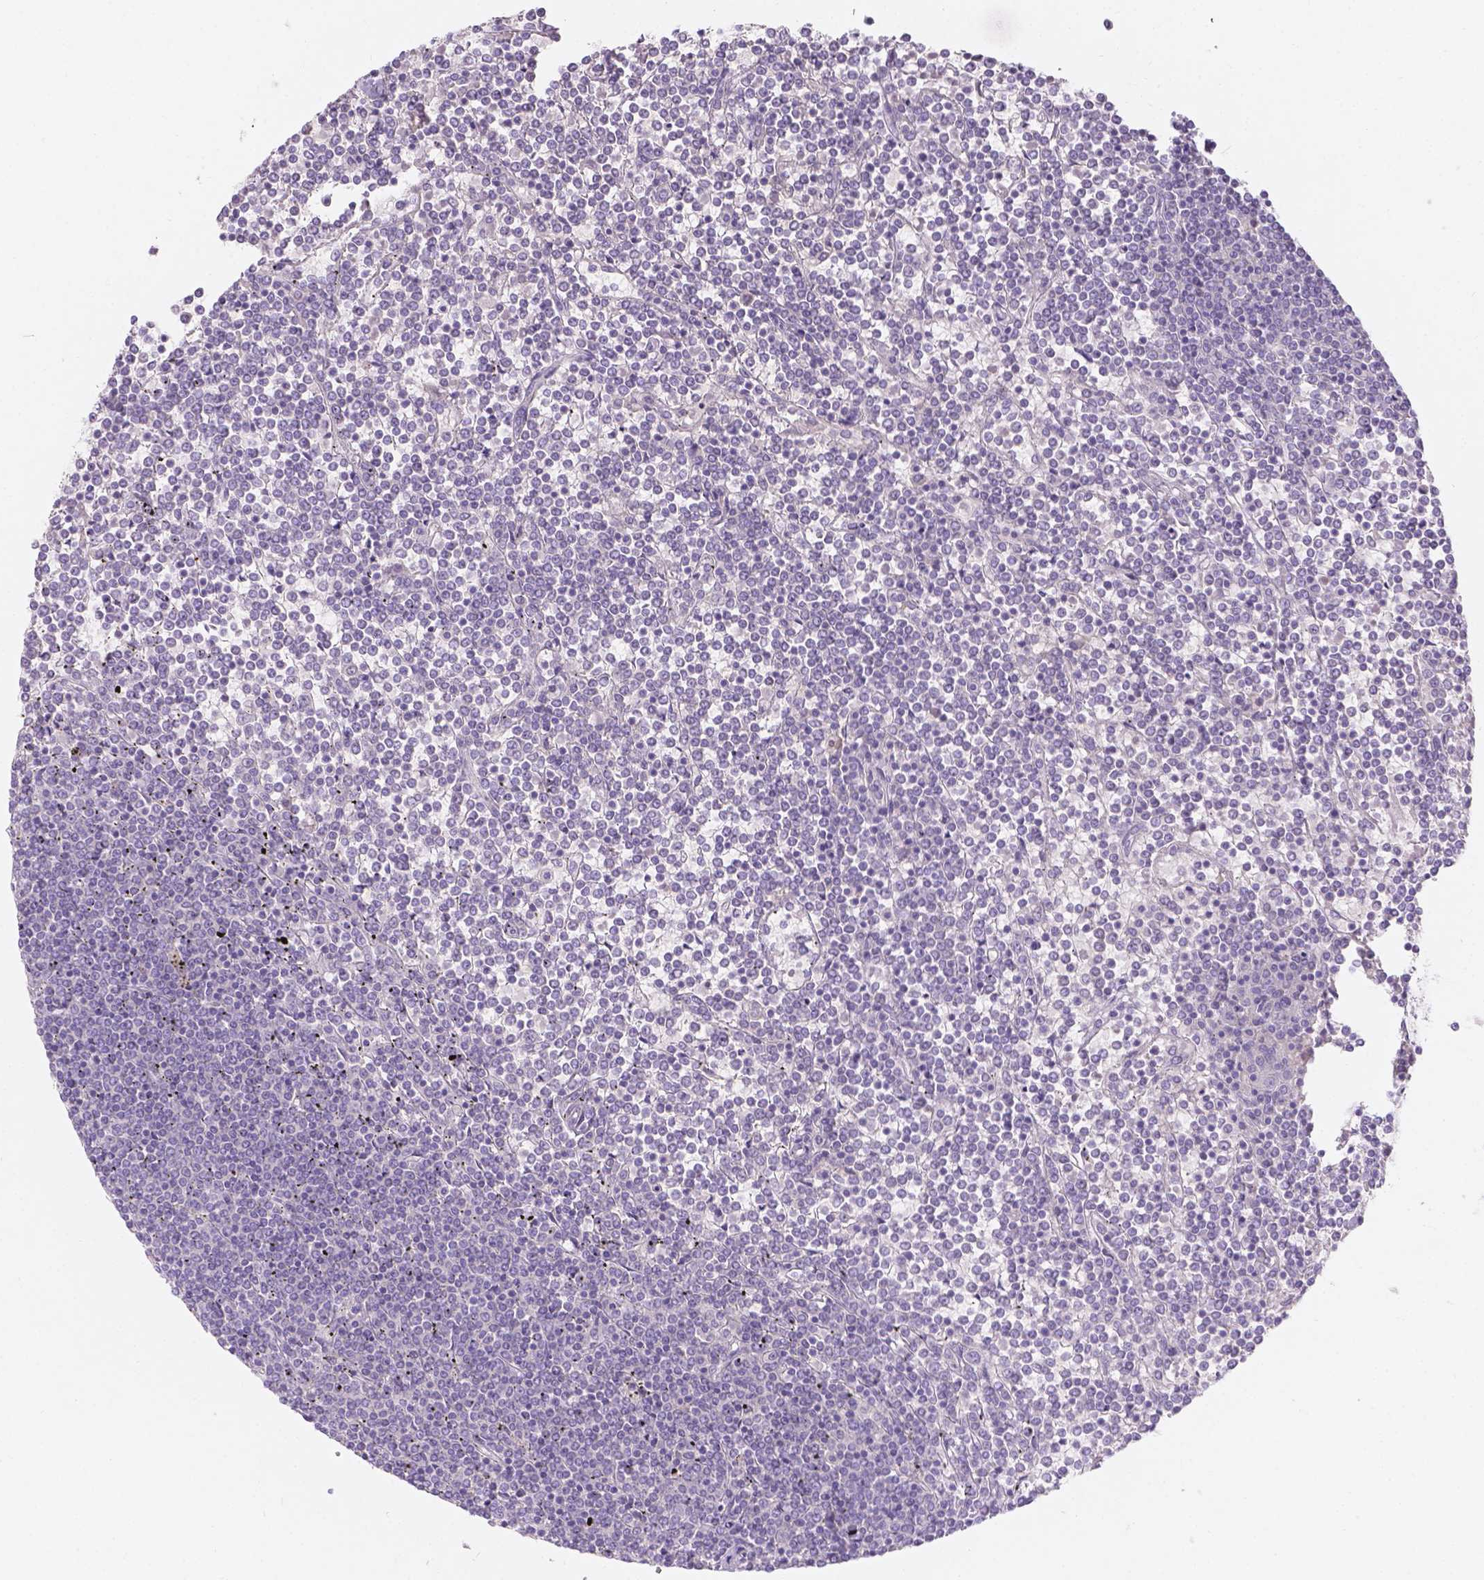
{"staining": {"intensity": "negative", "quantity": "none", "location": "none"}, "tissue": "lymphoma", "cell_type": "Tumor cells", "image_type": "cancer", "snomed": [{"axis": "morphology", "description": "Malignant lymphoma, non-Hodgkin's type, Low grade"}, {"axis": "topography", "description": "Spleen"}], "caption": "Tumor cells show no significant protein staining in lymphoma.", "gene": "GAL3ST2", "patient": {"sex": "female", "age": 19}}